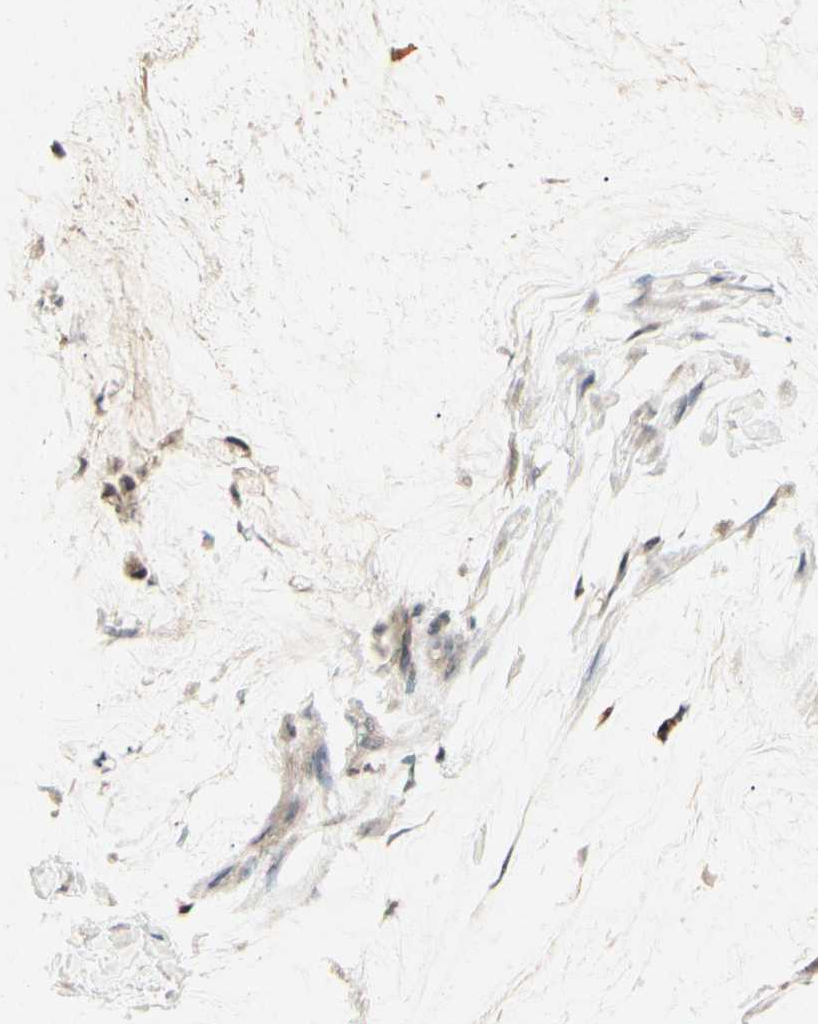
{"staining": {"intensity": "strong", "quantity": "<25%", "location": "nuclear"}, "tissue": "ovarian cancer", "cell_type": "Tumor cells", "image_type": "cancer", "snomed": [{"axis": "morphology", "description": "Cystadenocarcinoma, mucinous, NOS"}, {"axis": "topography", "description": "Ovary"}], "caption": "A histopathology image of mucinous cystadenocarcinoma (ovarian) stained for a protein shows strong nuclear brown staining in tumor cells.", "gene": "HSPA1B", "patient": {"sex": "female", "age": 39}}